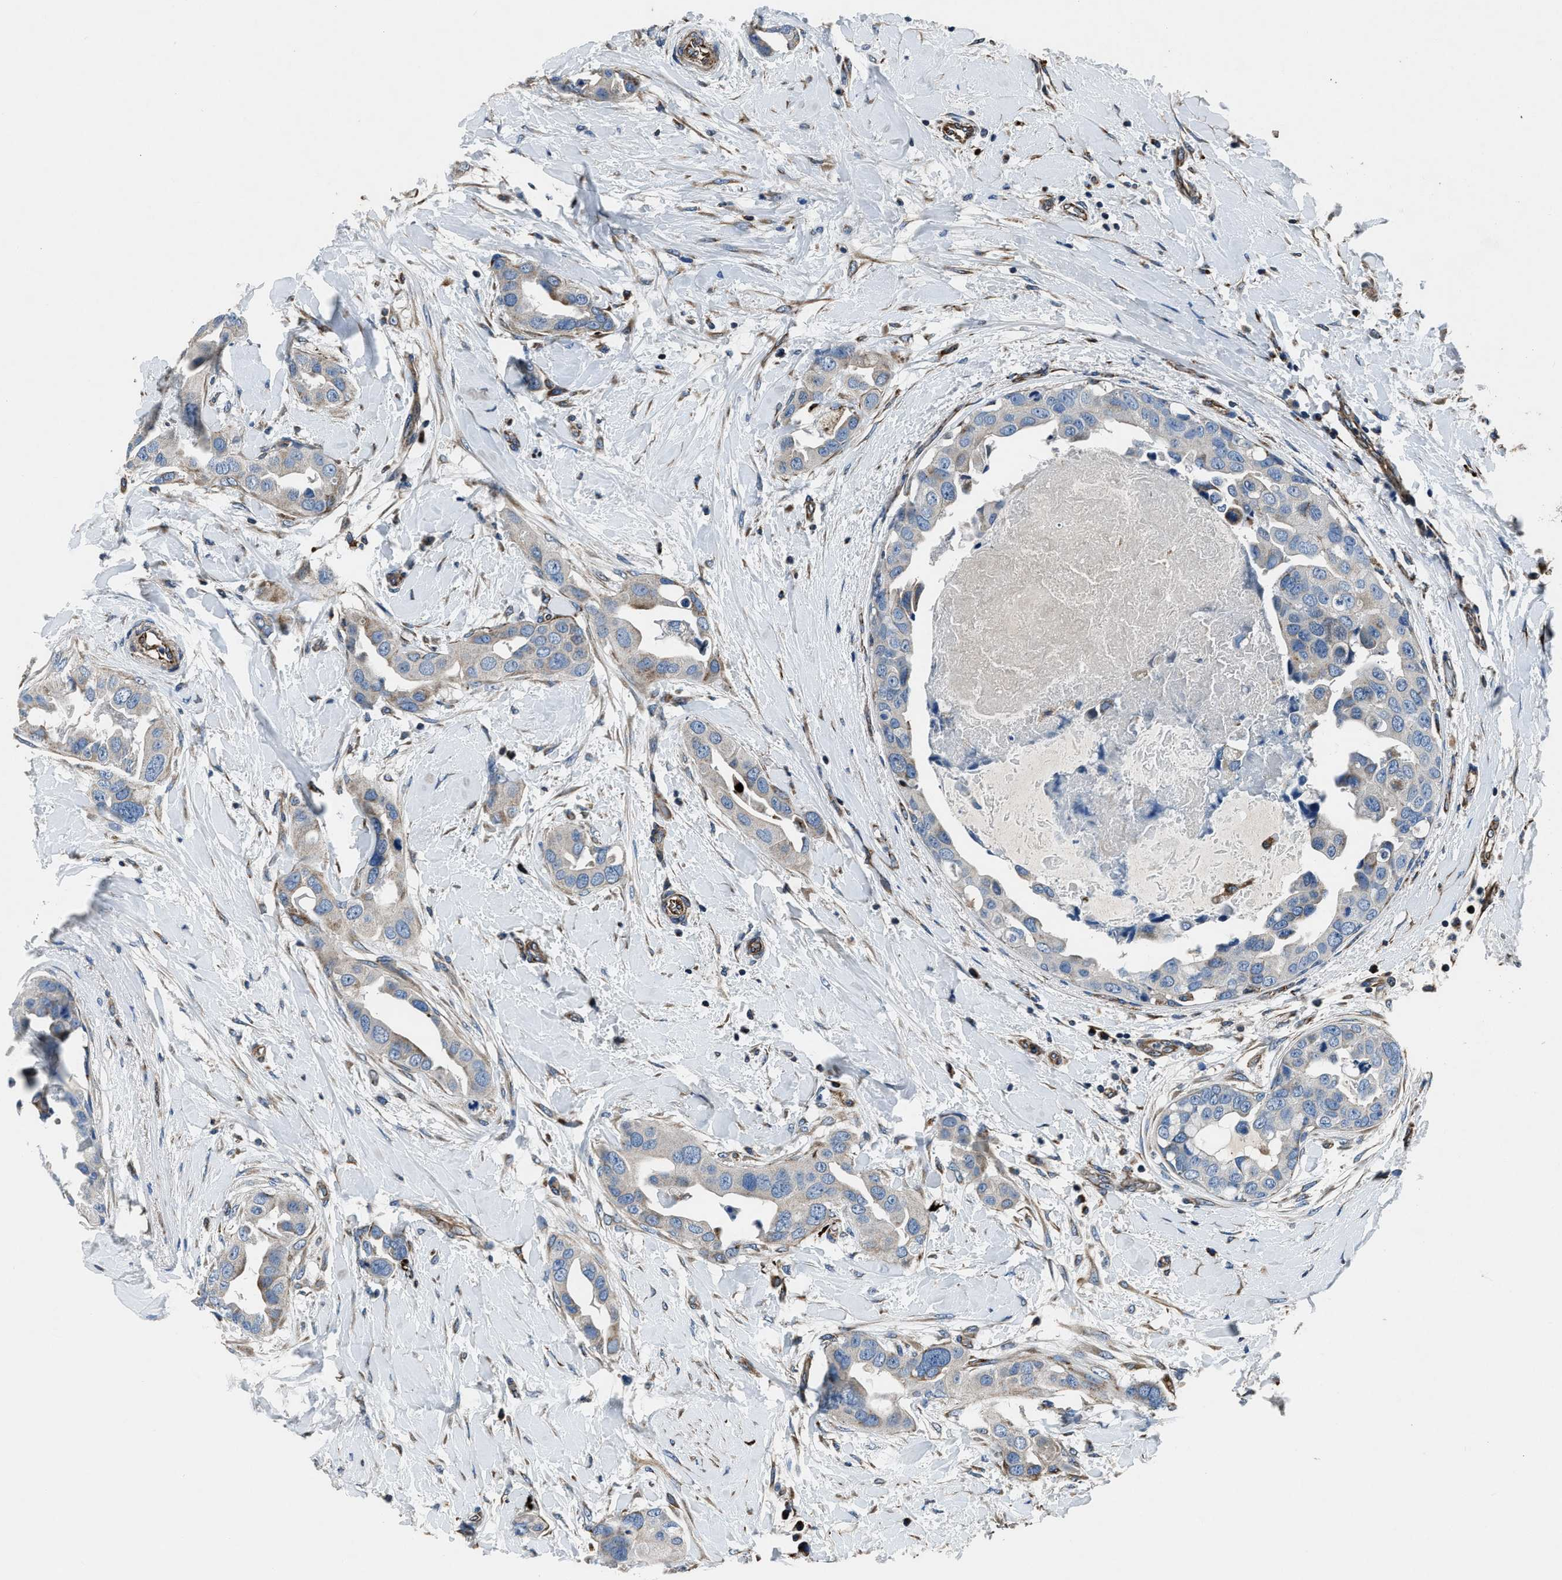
{"staining": {"intensity": "weak", "quantity": "<25%", "location": "cytoplasmic/membranous"}, "tissue": "breast cancer", "cell_type": "Tumor cells", "image_type": "cancer", "snomed": [{"axis": "morphology", "description": "Duct carcinoma"}, {"axis": "topography", "description": "Breast"}], "caption": "DAB (3,3'-diaminobenzidine) immunohistochemical staining of human breast cancer (invasive ductal carcinoma) shows no significant staining in tumor cells.", "gene": "OGDH", "patient": {"sex": "female", "age": 40}}